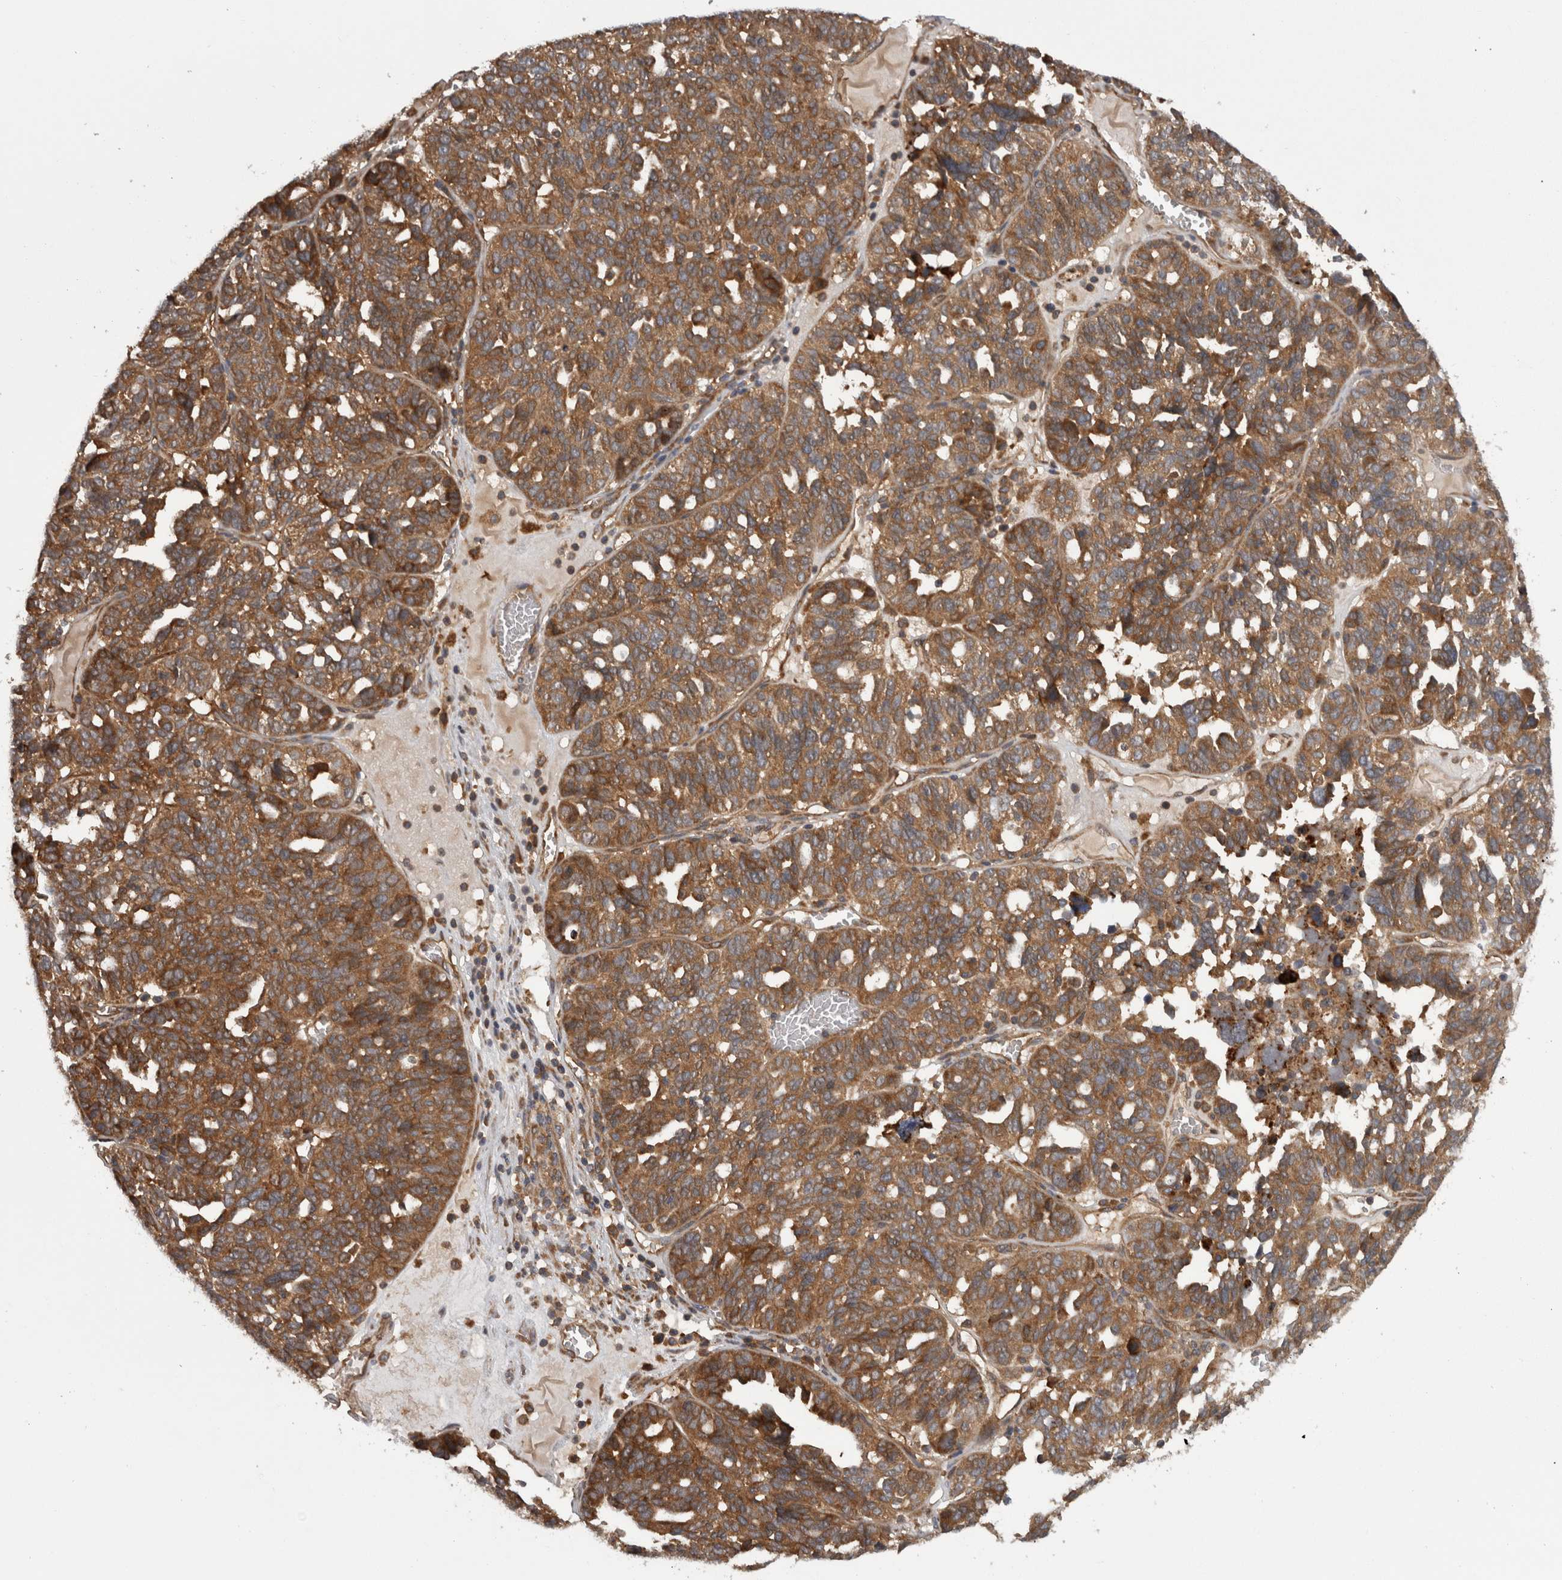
{"staining": {"intensity": "moderate", "quantity": ">75%", "location": "cytoplasmic/membranous"}, "tissue": "ovarian cancer", "cell_type": "Tumor cells", "image_type": "cancer", "snomed": [{"axis": "morphology", "description": "Cystadenocarcinoma, serous, NOS"}, {"axis": "topography", "description": "Ovary"}], "caption": "A micrograph of human ovarian serous cystadenocarcinoma stained for a protein displays moderate cytoplasmic/membranous brown staining in tumor cells.", "gene": "SMCR8", "patient": {"sex": "female", "age": 59}}